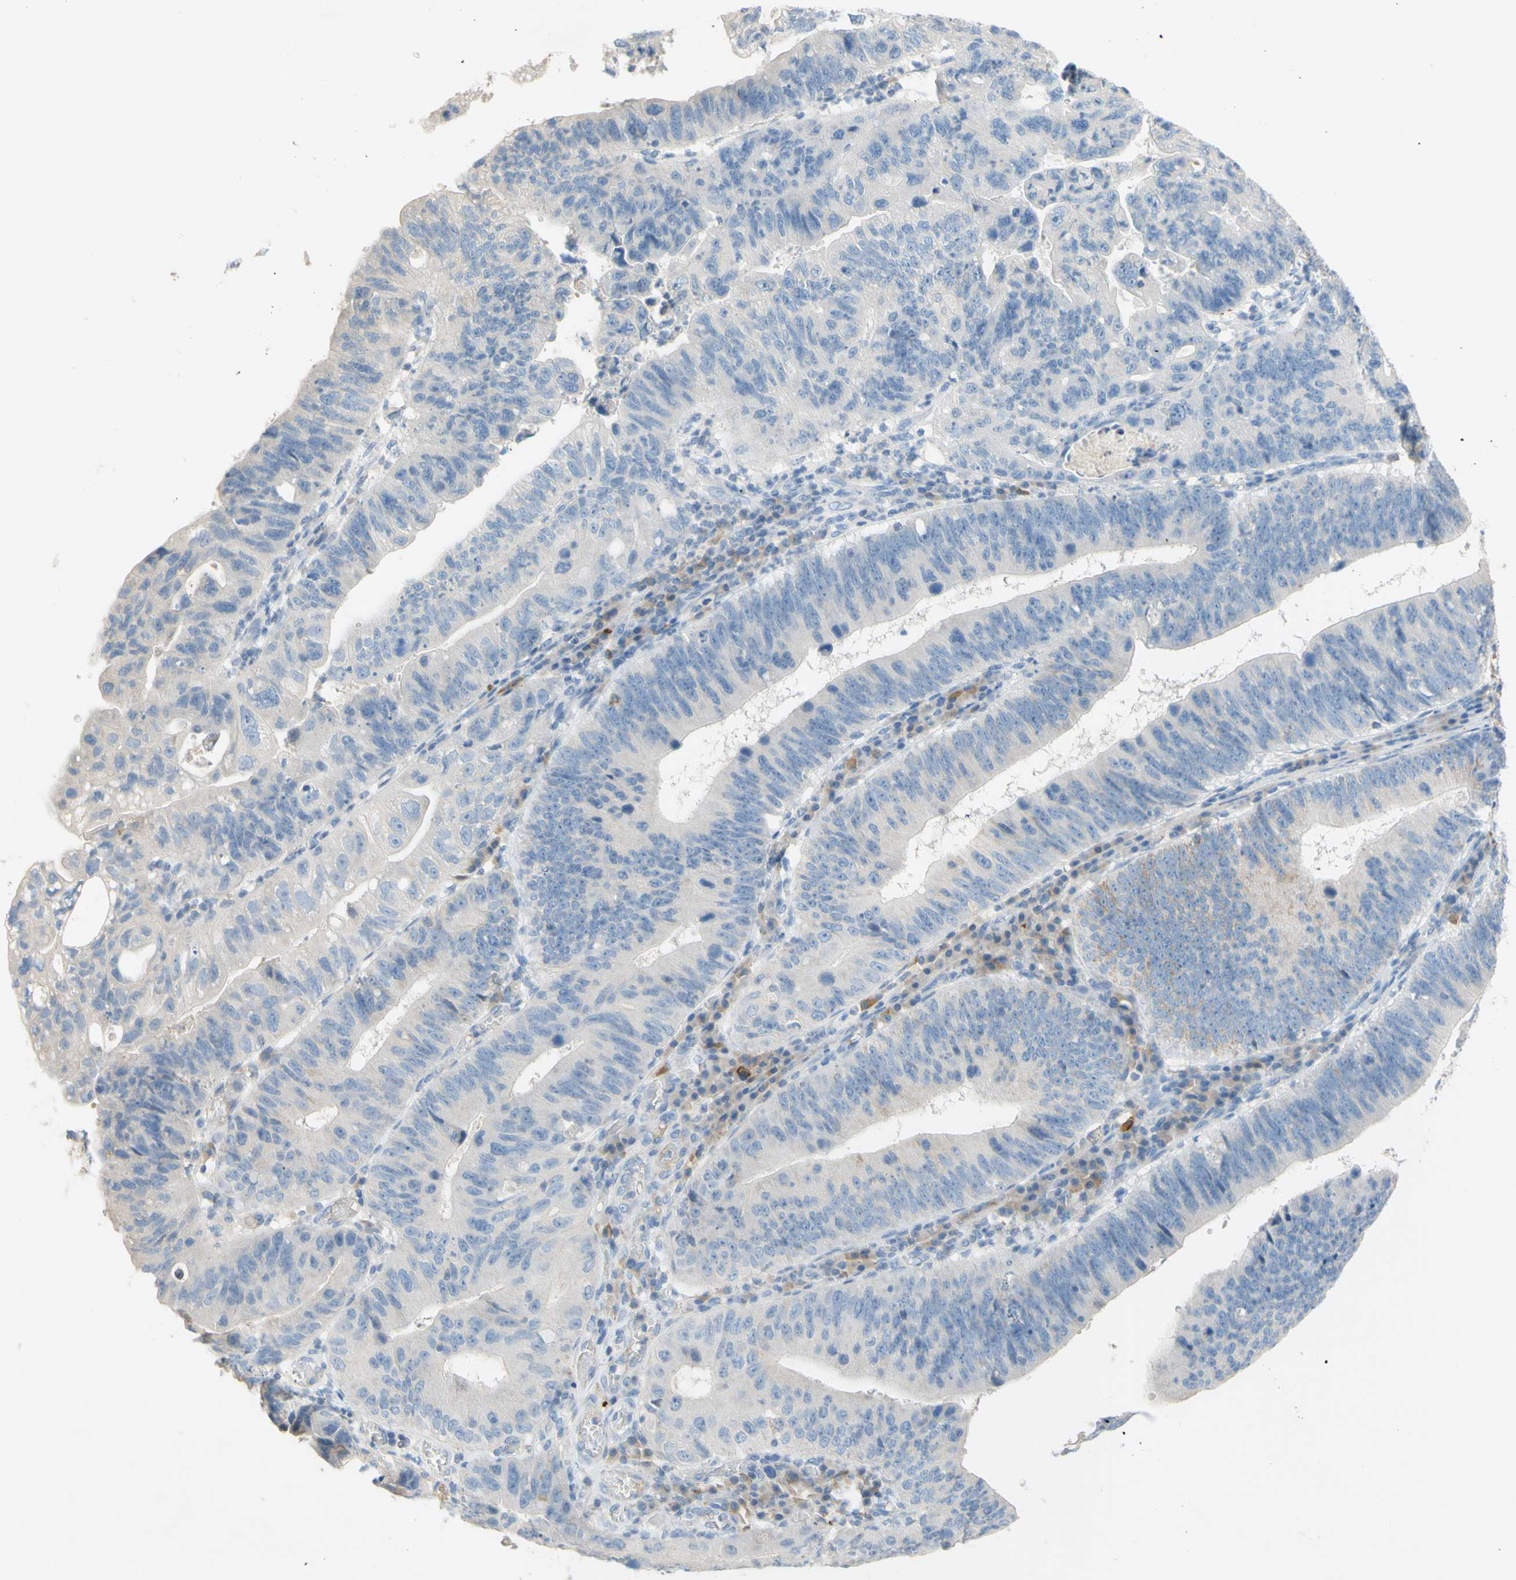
{"staining": {"intensity": "negative", "quantity": "none", "location": "none"}, "tissue": "stomach cancer", "cell_type": "Tumor cells", "image_type": "cancer", "snomed": [{"axis": "morphology", "description": "Adenocarcinoma, NOS"}, {"axis": "topography", "description": "Stomach"}], "caption": "A high-resolution histopathology image shows immunohistochemistry (IHC) staining of adenocarcinoma (stomach), which demonstrates no significant expression in tumor cells.", "gene": "PACSIN1", "patient": {"sex": "male", "age": 59}}